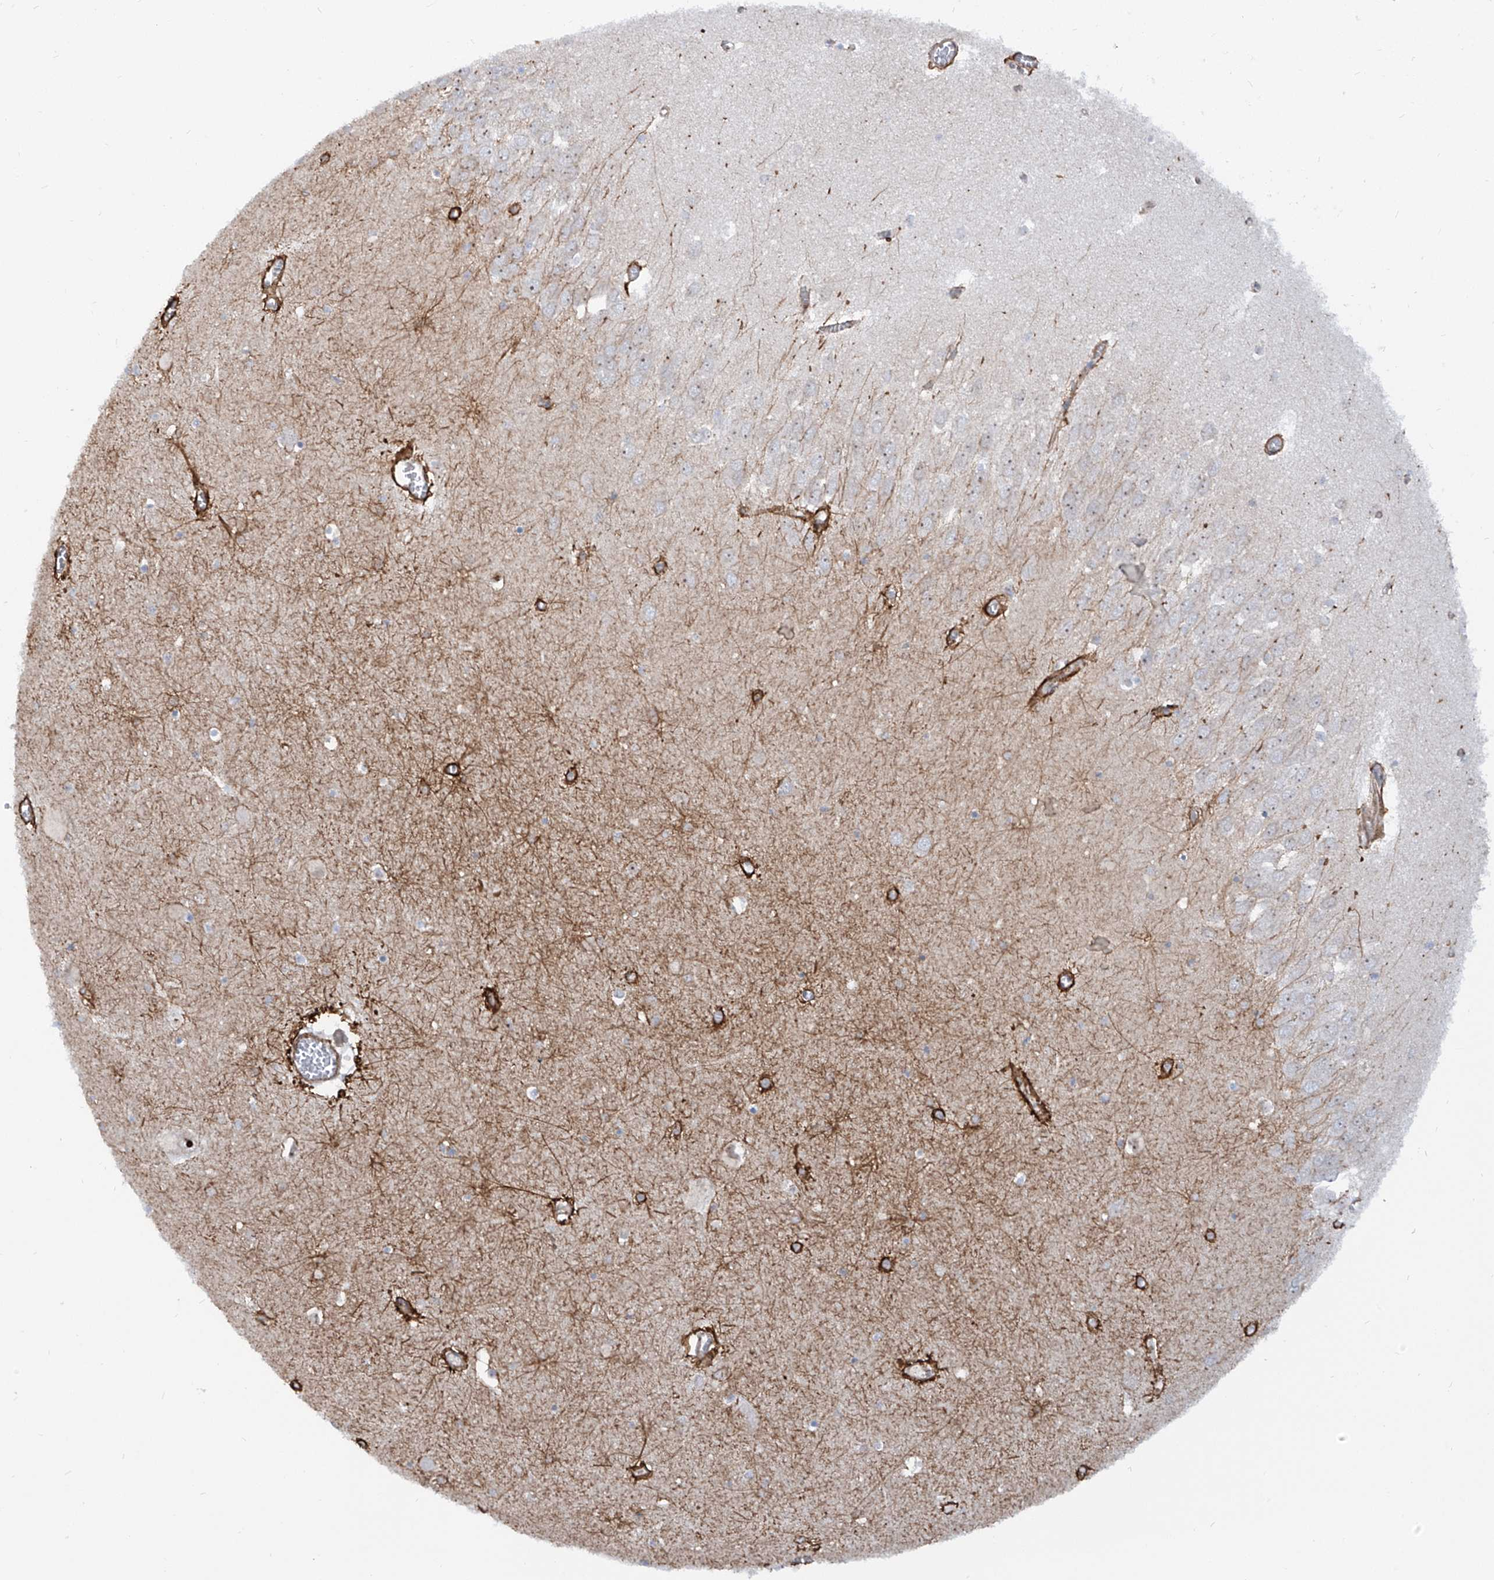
{"staining": {"intensity": "moderate", "quantity": "<25%", "location": "cytoplasmic/membranous"}, "tissue": "hippocampus", "cell_type": "Glial cells", "image_type": "normal", "snomed": [{"axis": "morphology", "description": "Normal tissue, NOS"}, {"axis": "topography", "description": "Hippocampus"}], "caption": "Human hippocampus stained with a brown dye displays moderate cytoplasmic/membranous positive expression in approximately <25% of glial cells.", "gene": "ZNF490", "patient": {"sex": "male", "age": 70}}